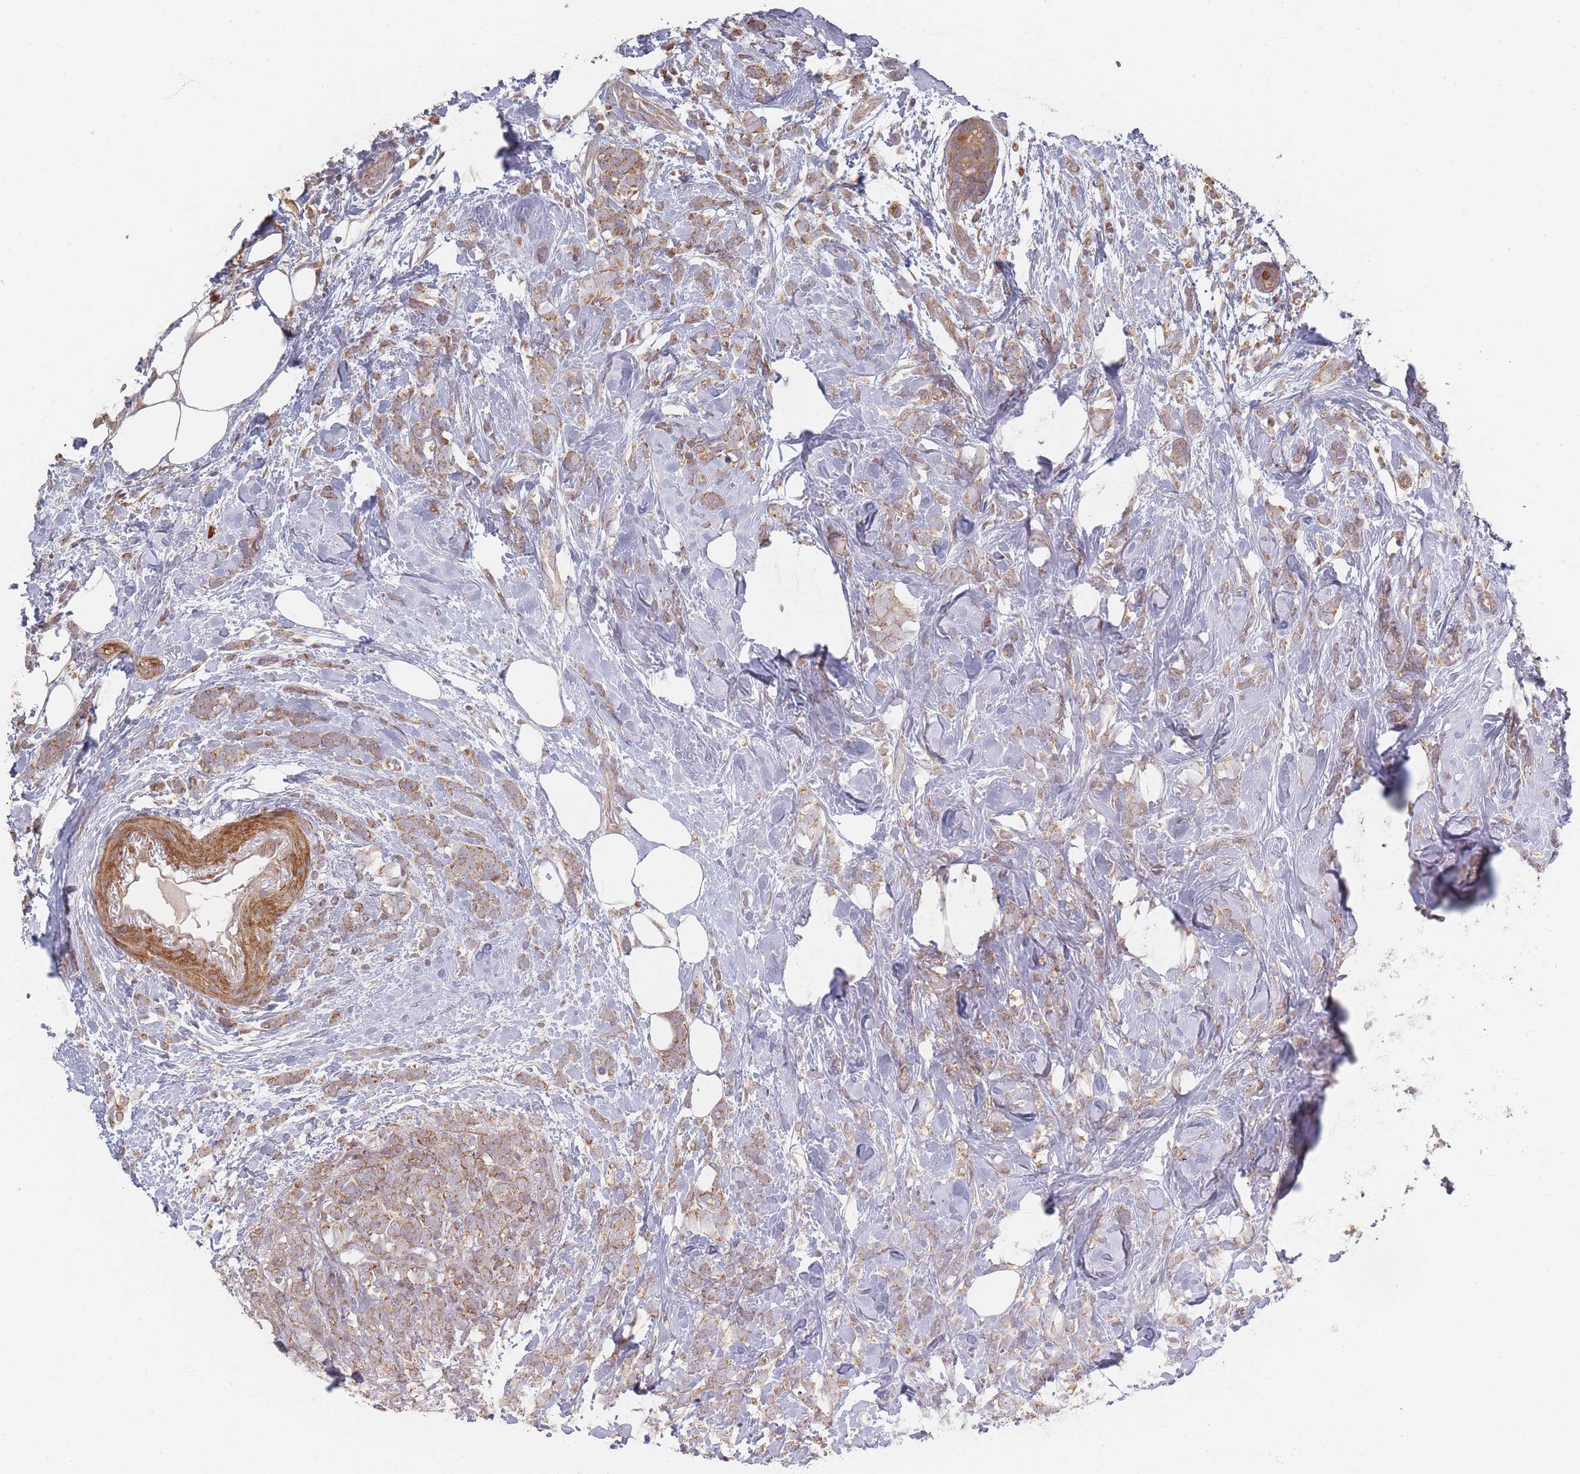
{"staining": {"intensity": "weak", "quantity": ">75%", "location": "cytoplasmic/membranous"}, "tissue": "breast cancer", "cell_type": "Tumor cells", "image_type": "cancer", "snomed": [{"axis": "morphology", "description": "Lobular carcinoma"}, {"axis": "topography", "description": "Breast"}], "caption": "This image displays immunohistochemistry staining of breast lobular carcinoma, with low weak cytoplasmic/membranous expression in about >75% of tumor cells.", "gene": "MRPS6", "patient": {"sex": "female", "age": 58}}